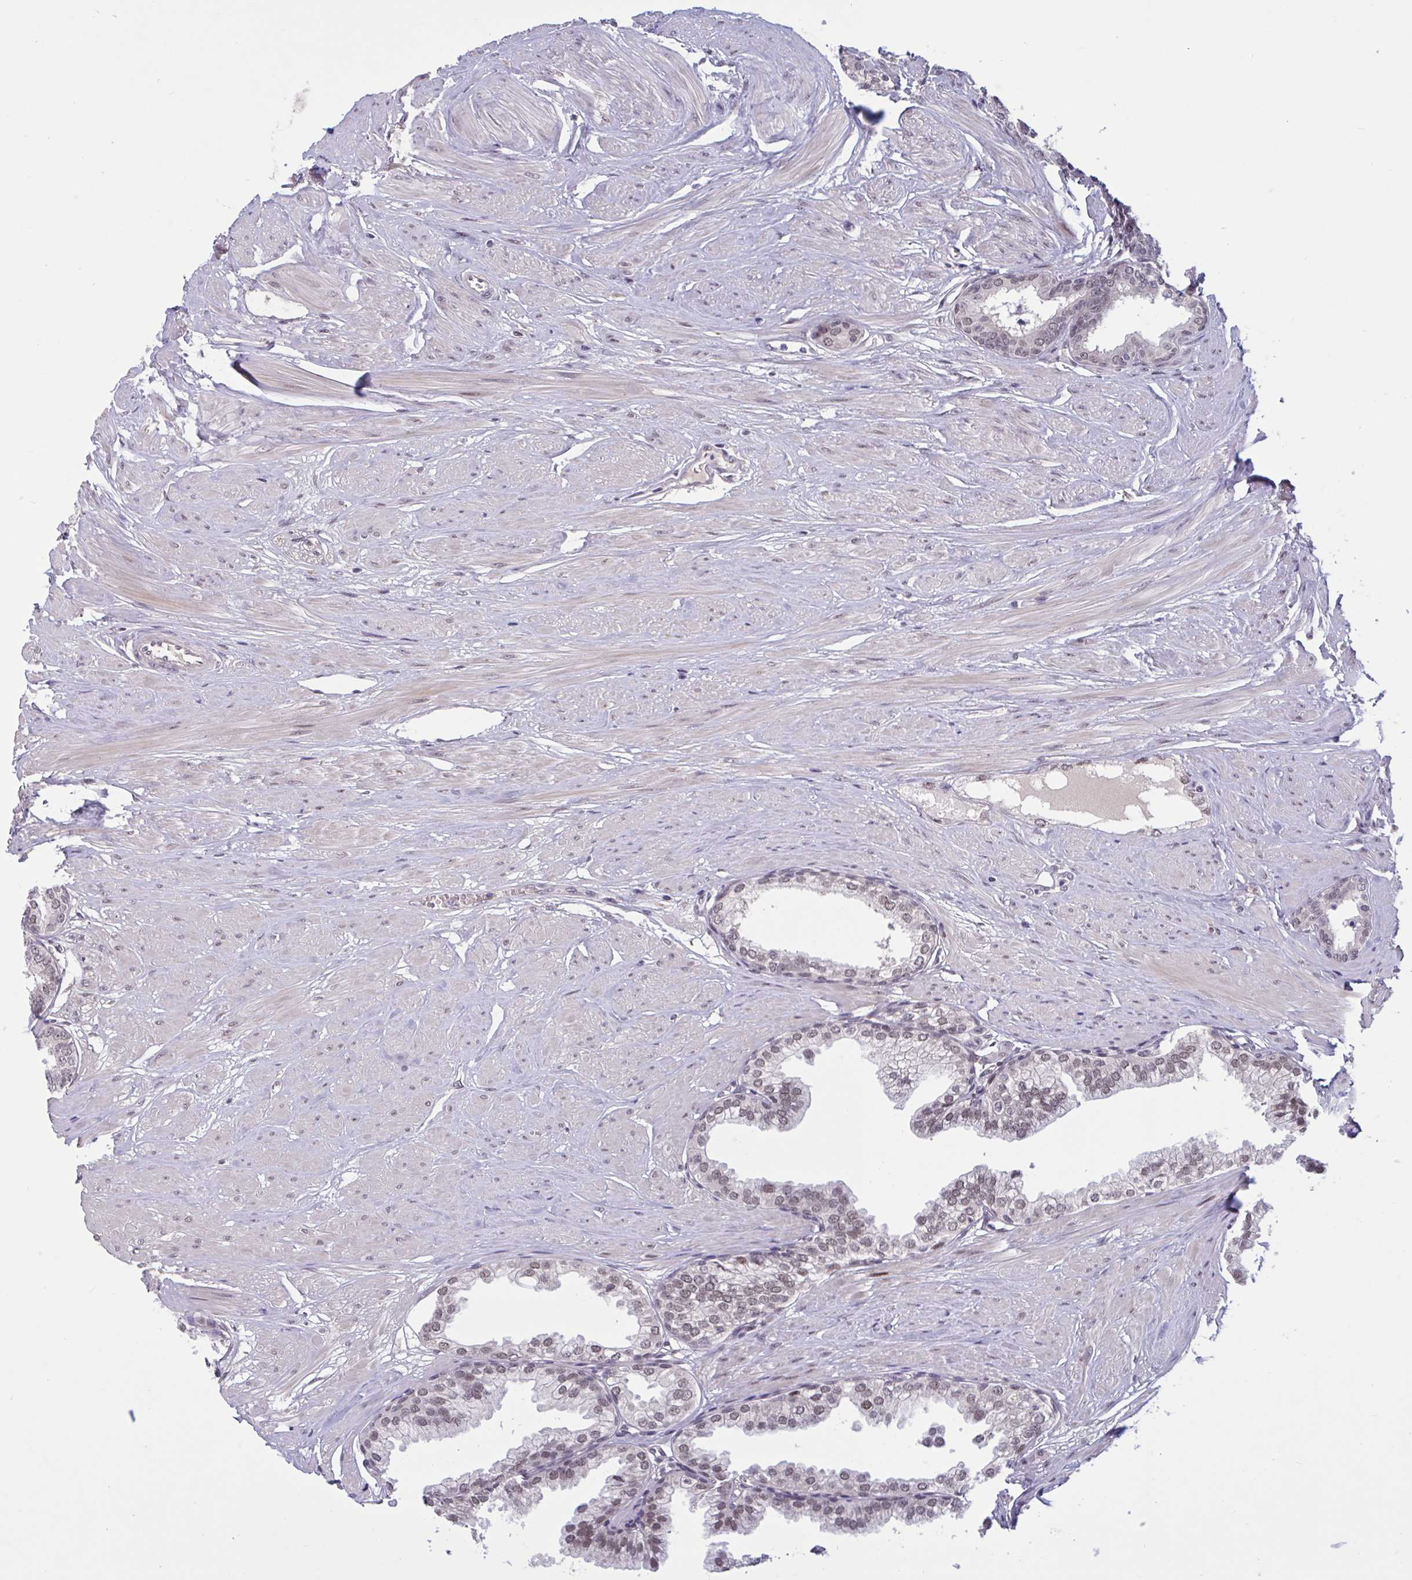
{"staining": {"intensity": "moderate", "quantity": "25%-75%", "location": "nuclear"}, "tissue": "prostate", "cell_type": "Glandular cells", "image_type": "normal", "snomed": [{"axis": "morphology", "description": "Normal tissue, NOS"}, {"axis": "topography", "description": "Prostate"}, {"axis": "topography", "description": "Peripheral nerve tissue"}], "caption": "Benign prostate displays moderate nuclear staining in about 25%-75% of glandular cells, visualized by immunohistochemistry.", "gene": "ZNF414", "patient": {"sex": "male", "age": 55}}